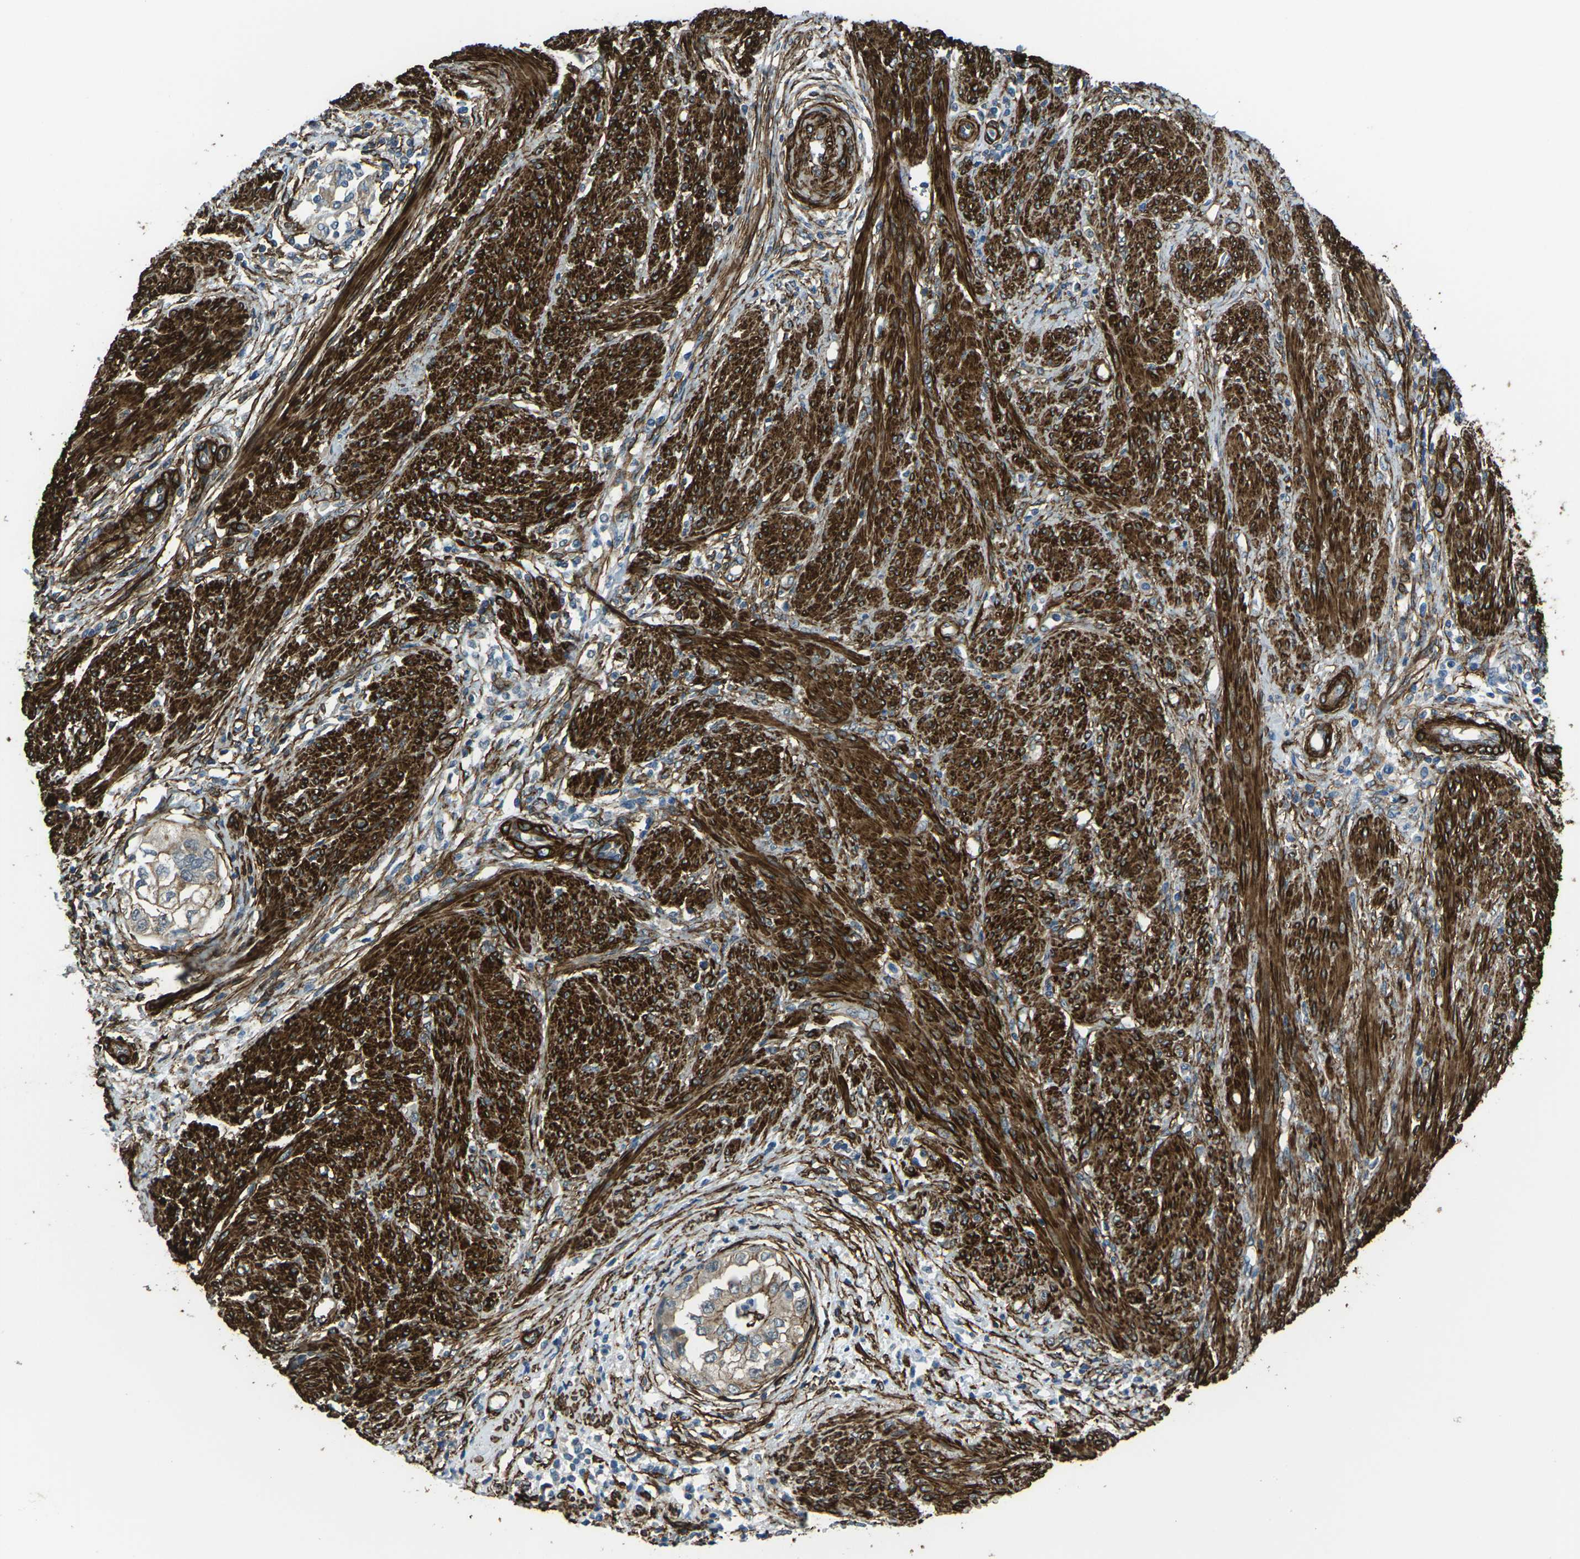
{"staining": {"intensity": "weak", "quantity": ">75%", "location": "cytoplasmic/membranous"}, "tissue": "endometrial cancer", "cell_type": "Tumor cells", "image_type": "cancer", "snomed": [{"axis": "morphology", "description": "Adenocarcinoma, NOS"}, {"axis": "topography", "description": "Endometrium"}], "caption": "Adenocarcinoma (endometrial) tissue reveals weak cytoplasmic/membranous expression in approximately >75% of tumor cells", "gene": "GRAMD1C", "patient": {"sex": "female", "age": 85}}